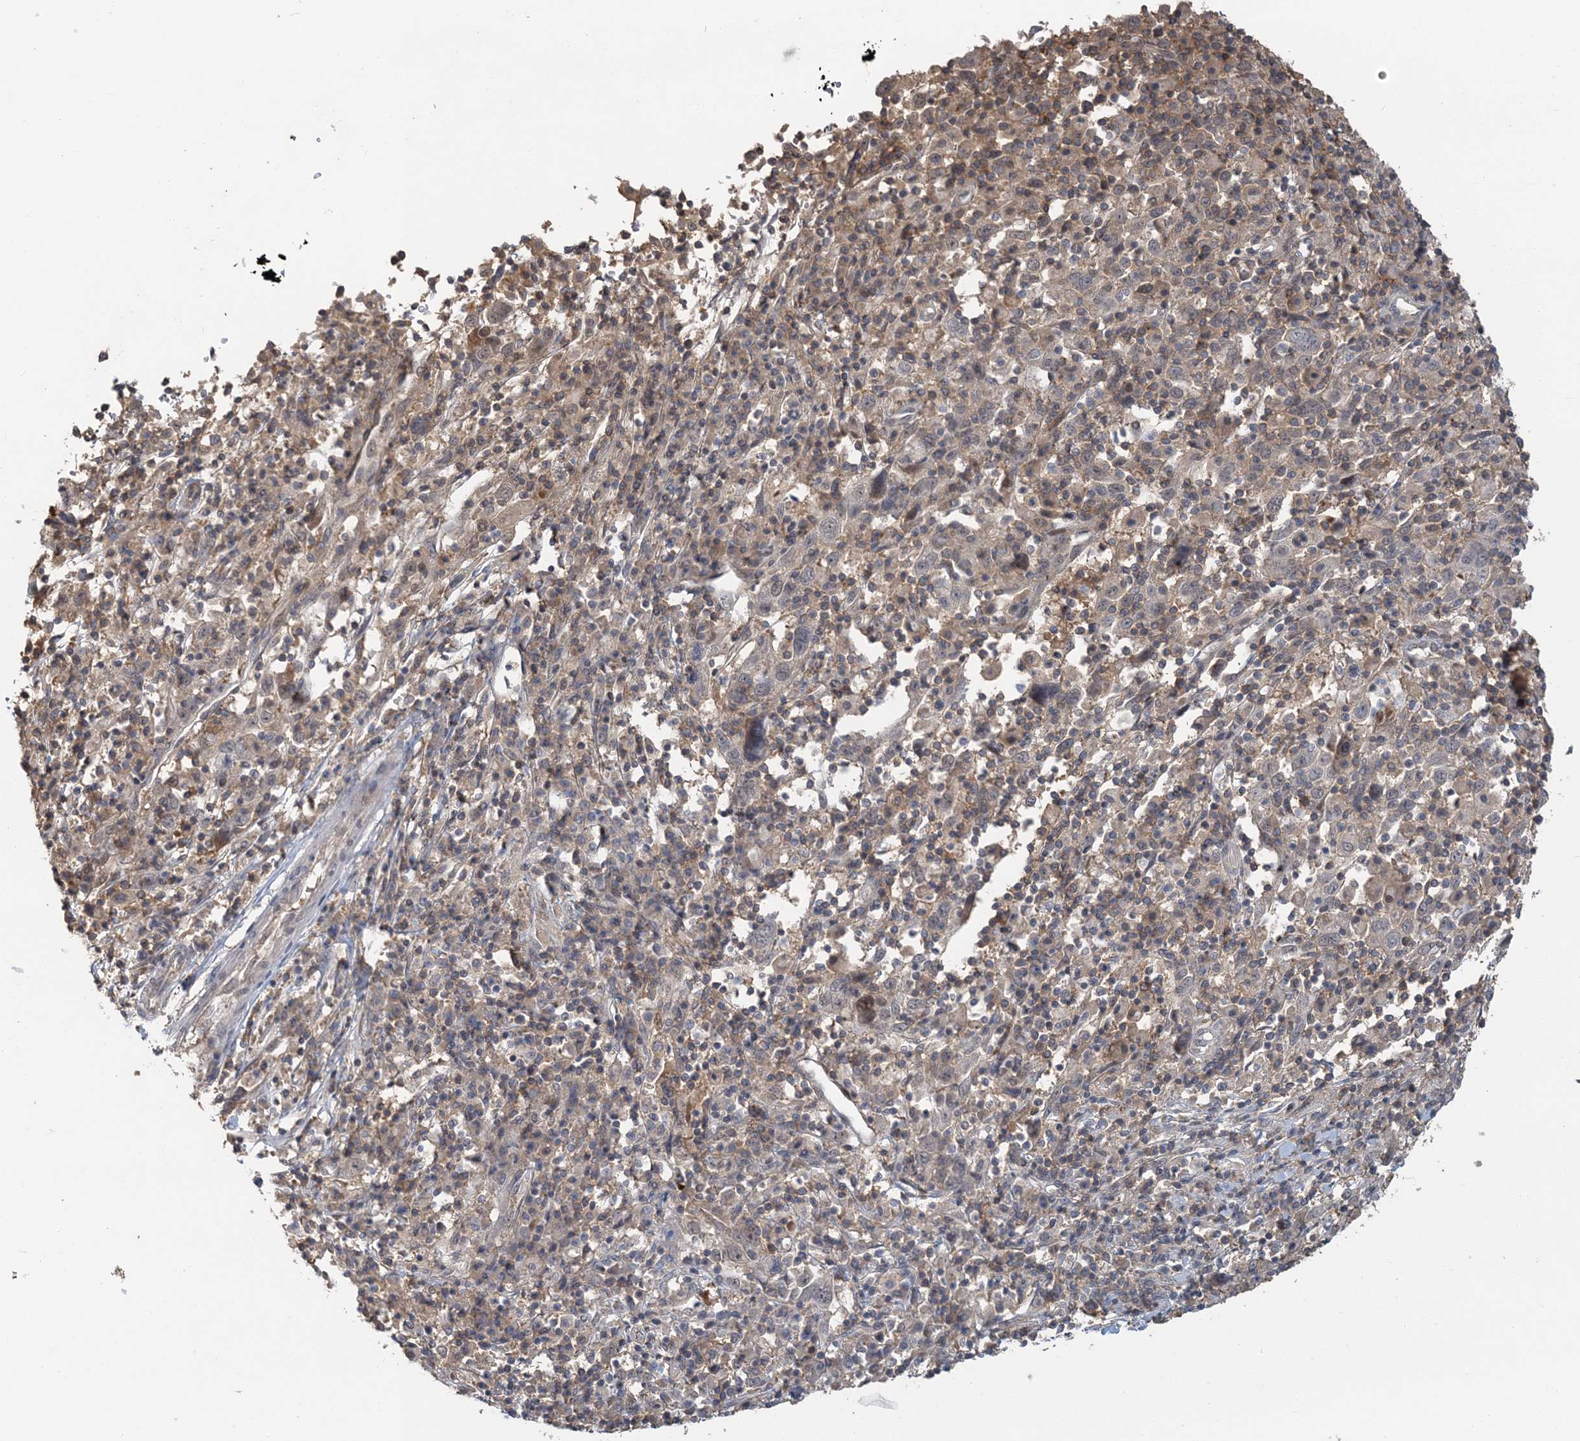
{"staining": {"intensity": "weak", "quantity": "25%-75%", "location": "cytoplasmic/membranous"}, "tissue": "cervical cancer", "cell_type": "Tumor cells", "image_type": "cancer", "snomed": [{"axis": "morphology", "description": "Squamous cell carcinoma, NOS"}, {"axis": "topography", "description": "Cervix"}], "caption": "This image shows cervical cancer (squamous cell carcinoma) stained with immunohistochemistry (IHC) to label a protein in brown. The cytoplasmic/membranous of tumor cells show weak positivity for the protein. Nuclei are counter-stained blue.", "gene": "RNF25", "patient": {"sex": "female", "age": 46}}